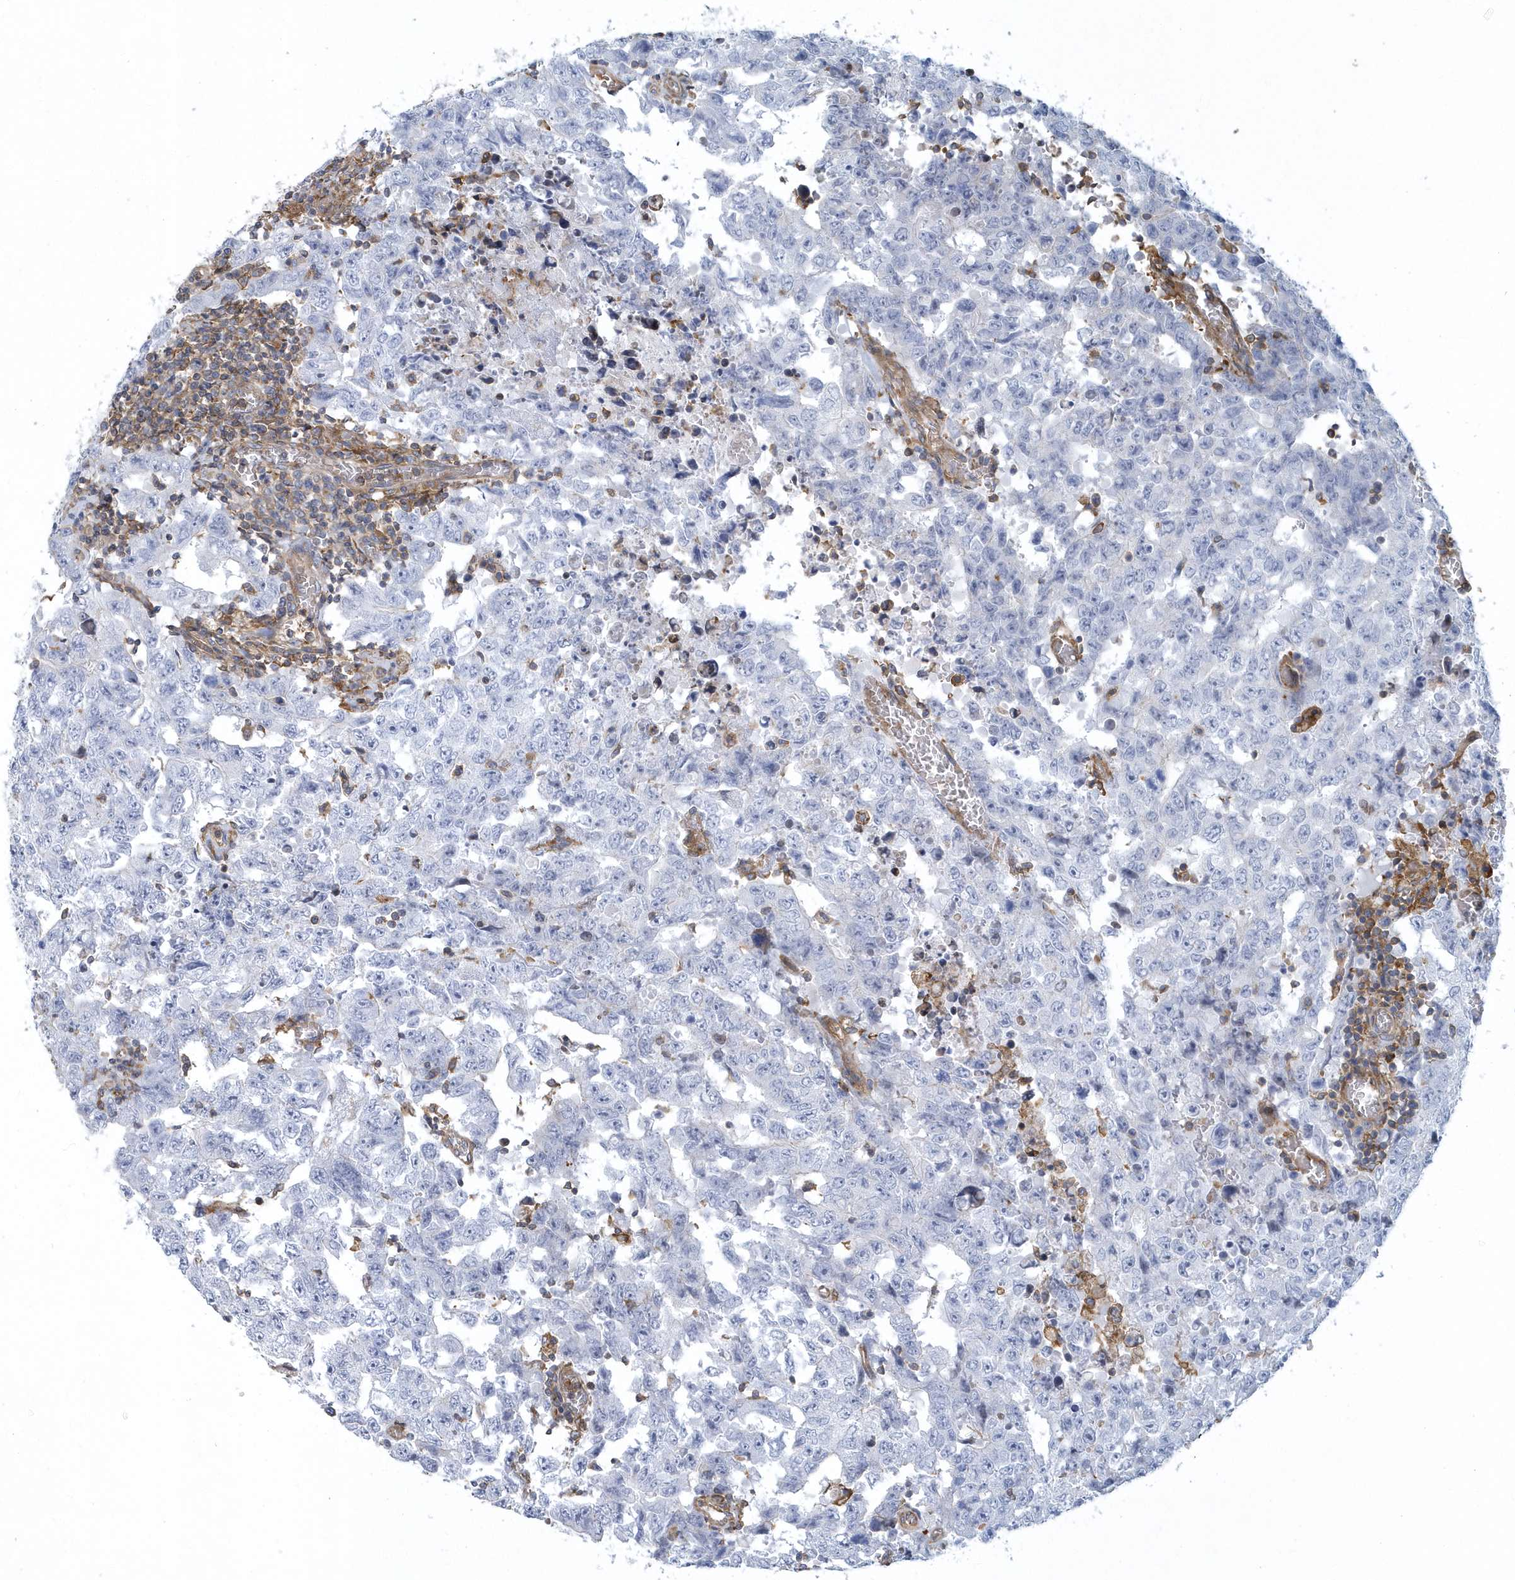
{"staining": {"intensity": "negative", "quantity": "none", "location": "none"}, "tissue": "testis cancer", "cell_type": "Tumor cells", "image_type": "cancer", "snomed": [{"axis": "morphology", "description": "Carcinoma, Embryonal, NOS"}, {"axis": "topography", "description": "Testis"}], "caption": "Testis cancer (embryonal carcinoma) stained for a protein using immunohistochemistry (IHC) reveals no positivity tumor cells.", "gene": "ARAP2", "patient": {"sex": "male", "age": 26}}